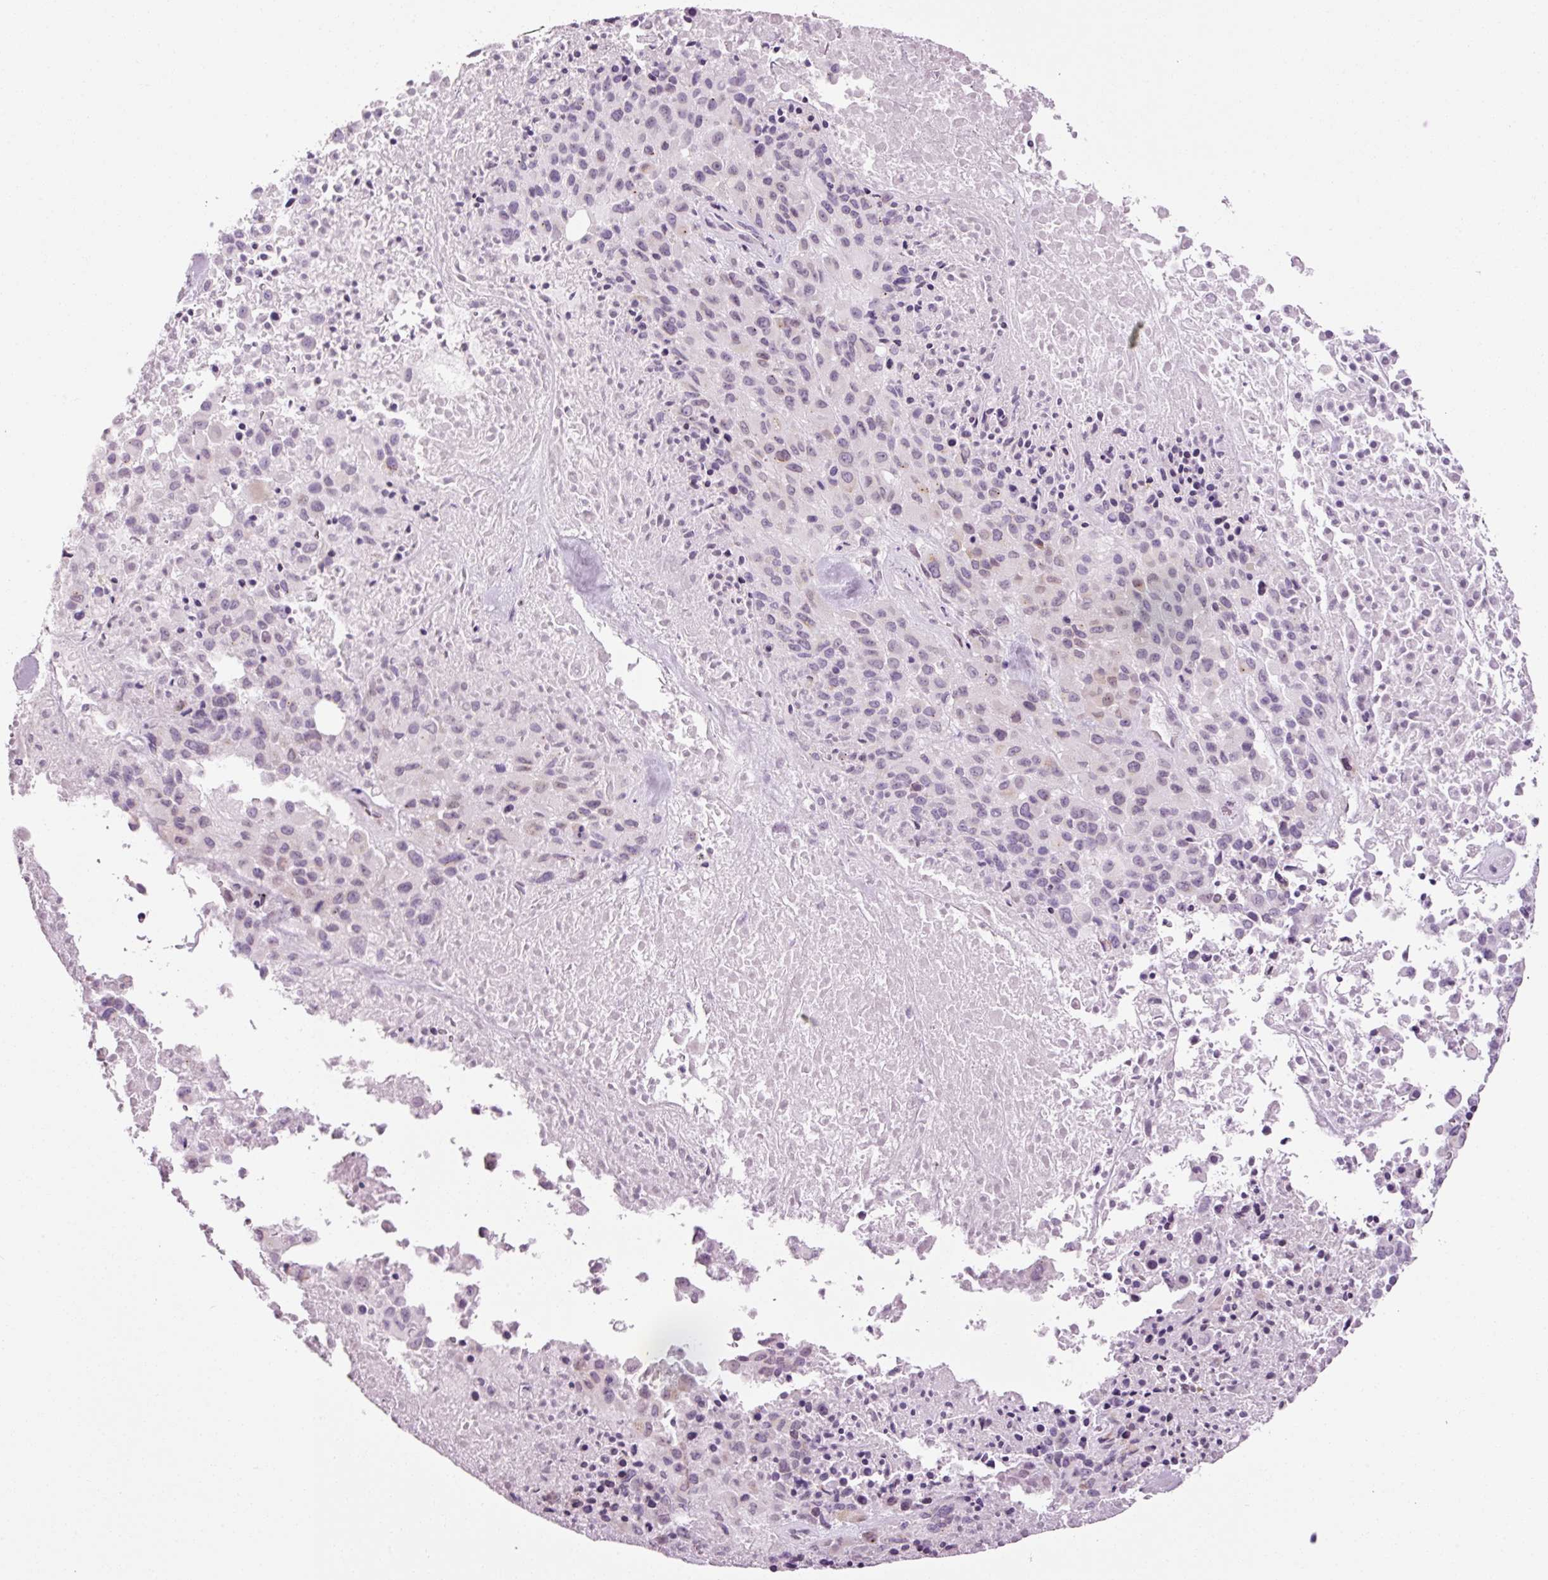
{"staining": {"intensity": "weak", "quantity": "<25%", "location": "nuclear"}, "tissue": "melanoma", "cell_type": "Tumor cells", "image_type": "cancer", "snomed": [{"axis": "morphology", "description": "Malignant melanoma, Metastatic site"}, {"axis": "topography", "description": "Skin"}], "caption": "Tumor cells show no significant protein expression in malignant melanoma (metastatic site).", "gene": "ANKRD20A1", "patient": {"sex": "female", "age": 81}}